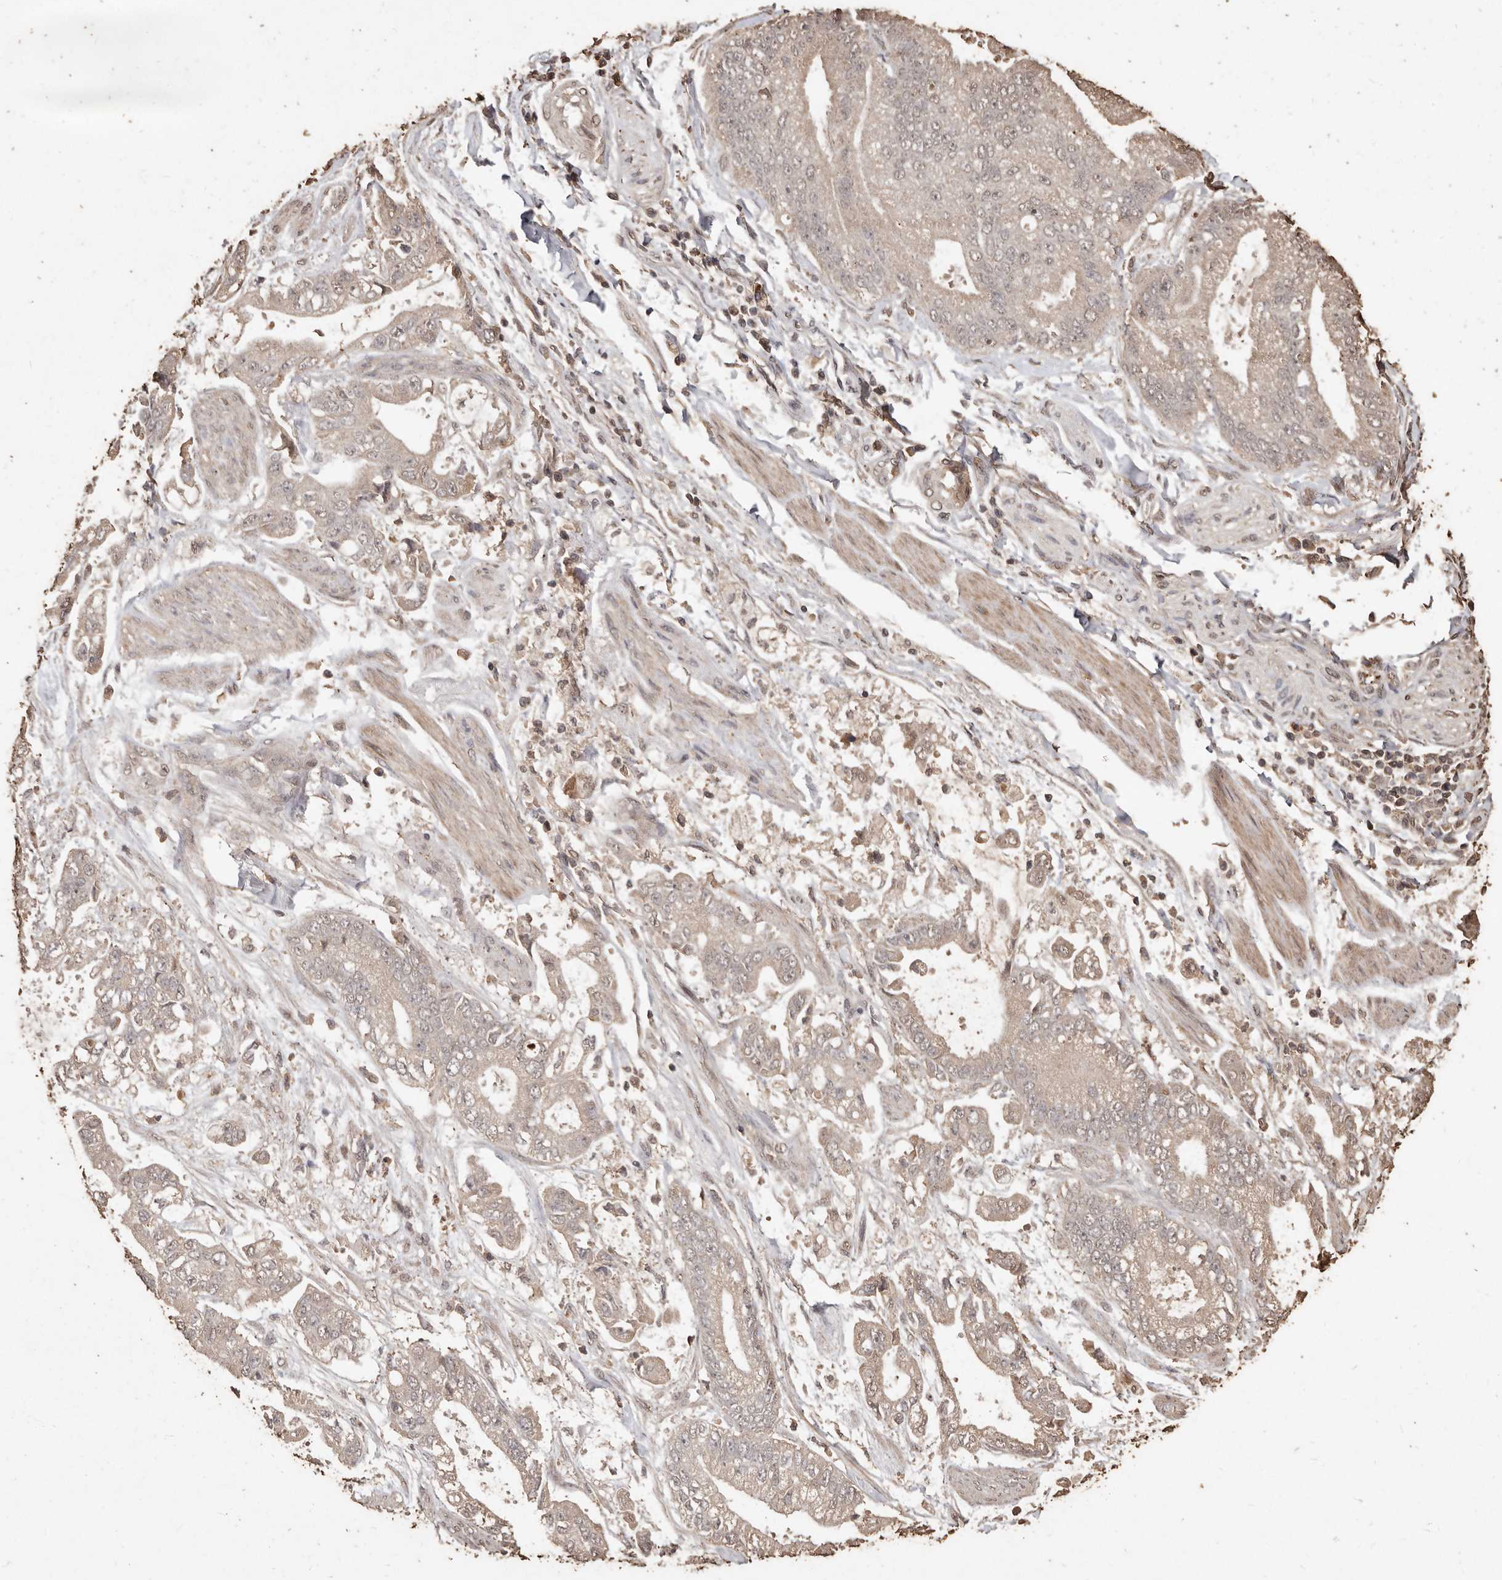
{"staining": {"intensity": "weak", "quantity": "25%-75%", "location": "cytoplasmic/membranous"}, "tissue": "stomach cancer", "cell_type": "Tumor cells", "image_type": "cancer", "snomed": [{"axis": "morphology", "description": "Normal tissue, NOS"}, {"axis": "morphology", "description": "Adenocarcinoma, NOS"}, {"axis": "topography", "description": "Stomach"}], "caption": "Immunohistochemistry (IHC) image of human stomach cancer stained for a protein (brown), which displays low levels of weak cytoplasmic/membranous expression in about 25%-75% of tumor cells.", "gene": "PKDCC", "patient": {"sex": "male", "age": 62}}